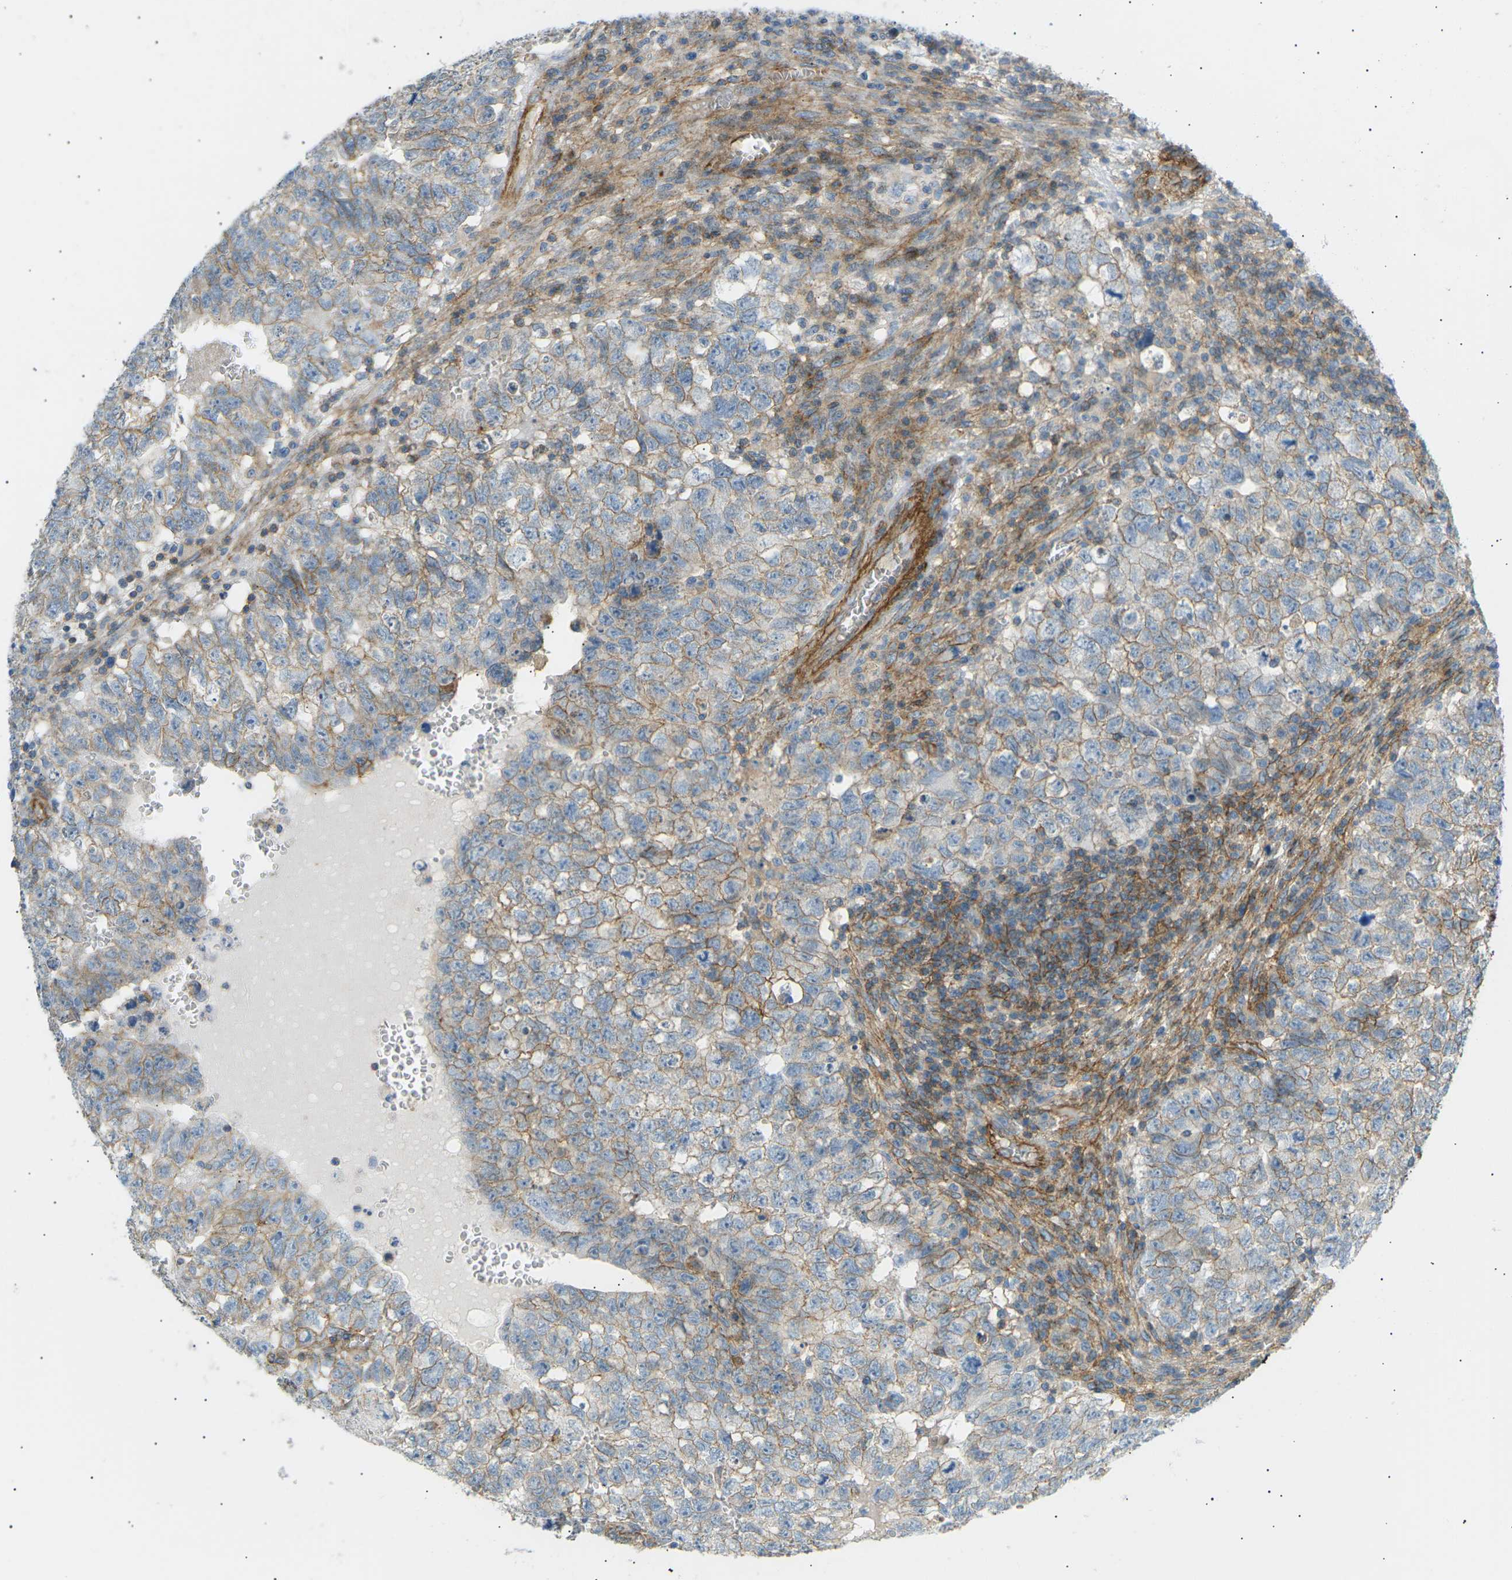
{"staining": {"intensity": "moderate", "quantity": ">75%", "location": "cytoplasmic/membranous"}, "tissue": "testis cancer", "cell_type": "Tumor cells", "image_type": "cancer", "snomed": [{"axis": "morphology", "description": "Seminoma, NOS"}, {"axis": "morphology", "description": "Carcinoma, Embryonal, NOS"}, {"axis": "topography", "description": "Testis"}], "caption": "Immunohistochemical staining of testis cancer (seminoma) displays medium levels of moderate cytoplasmic/membranous expression in about >75% of tumor cells. (Stains: DAB (3,3'-diaminobenzidine) in brown, nuclei in blue, Microscopy: brightfield microscopy at high magnification).", "gene": "ATP2B4", "patient": {"sex": "male", "age": 38}}